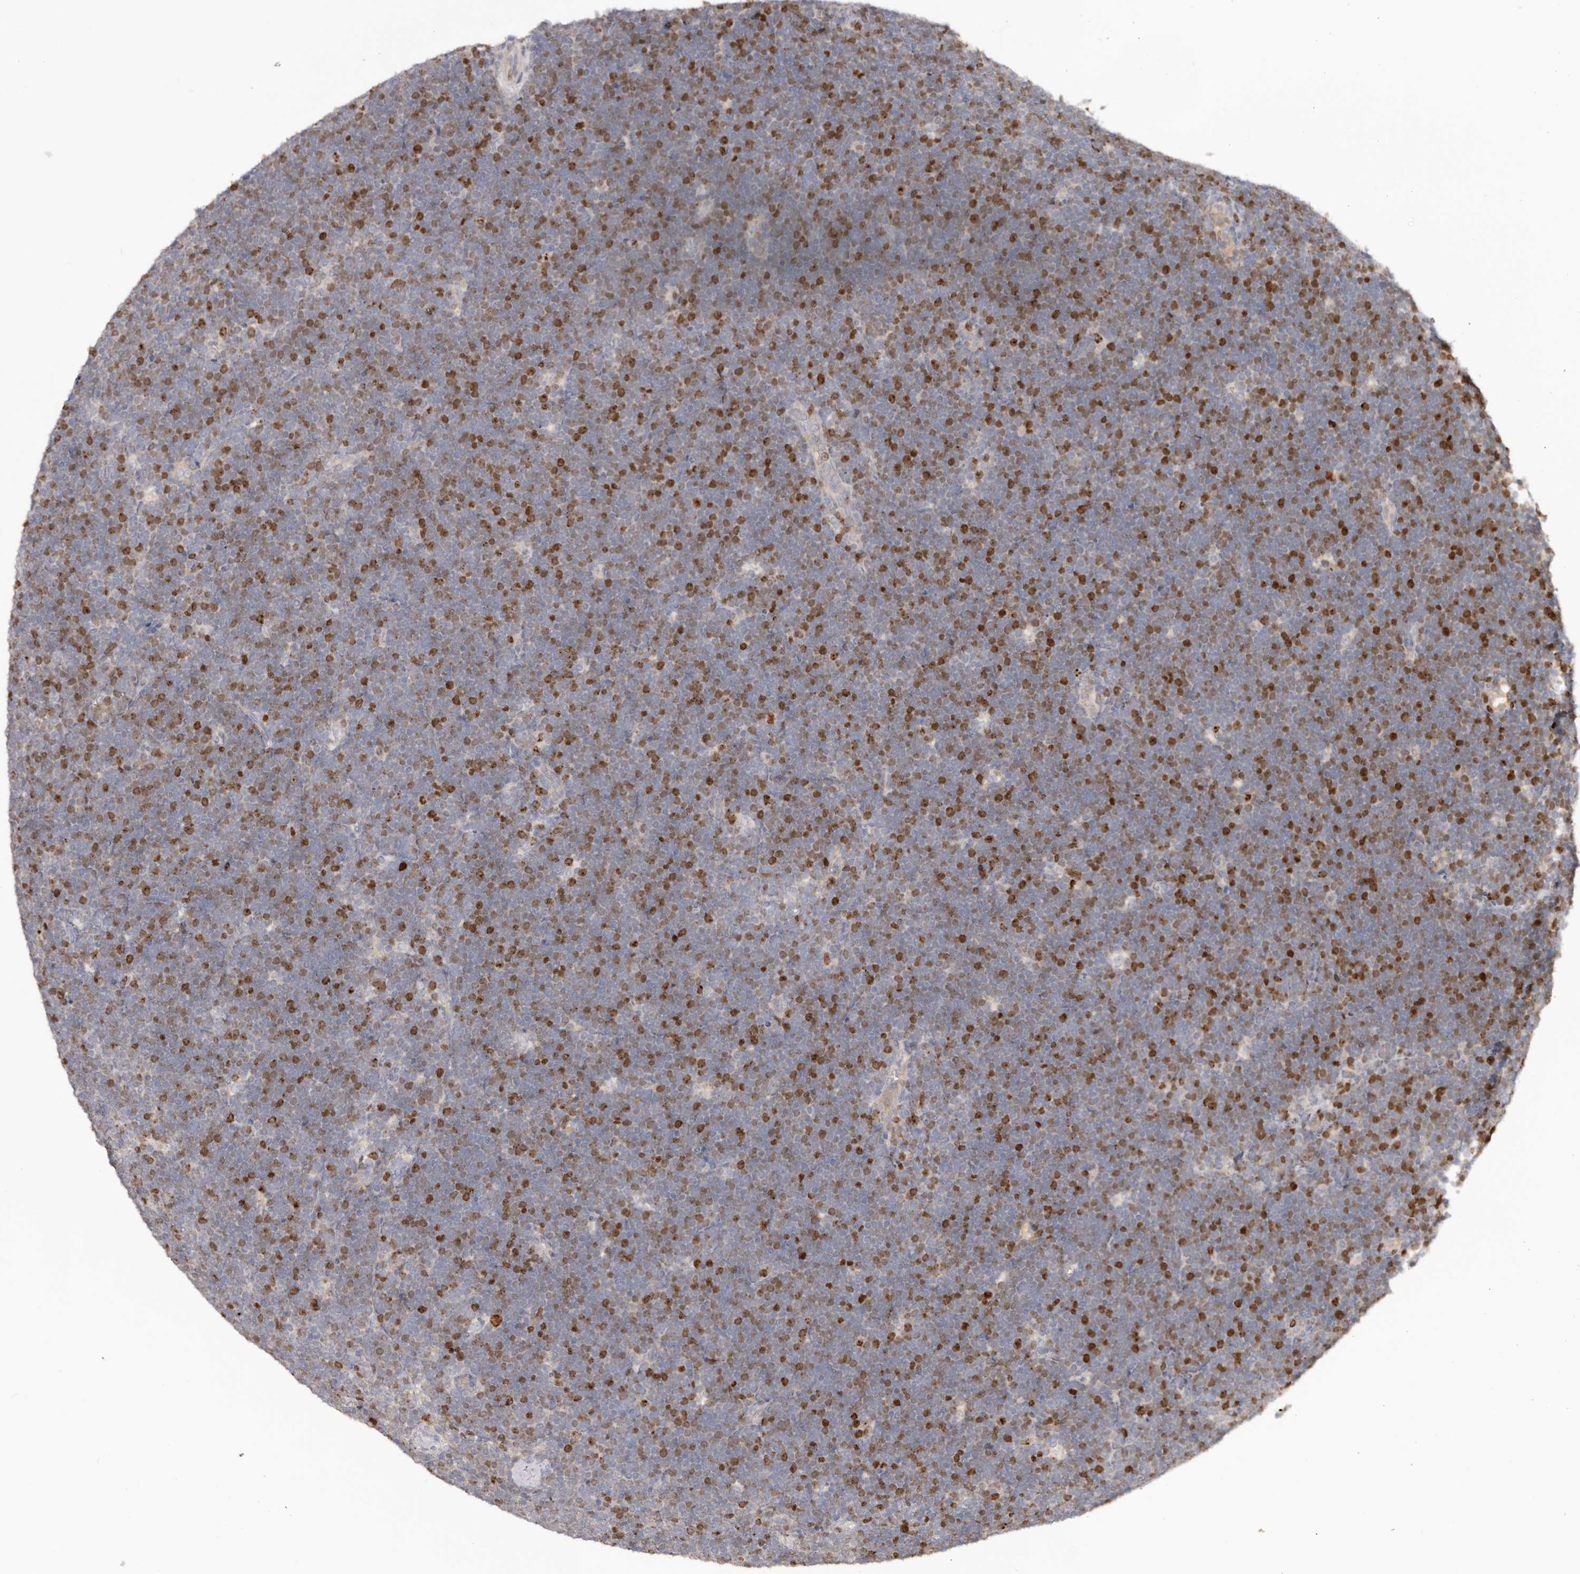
{"staining": {"intensity": "strong", "quantity": "25%-75%", "location": "nuclear"}, "tissue": "lymphoma", "cell_type": "Tumor cells", "image_type": "cancer", "snomed": [{"axis": "morphology", "description": "Malignant lymphoma, non-Hodgkin's type, High grade"}, {"axis": "topography", "description": "Lymph node"}], "caption": "This is an image of IHC staining of lymphoma, which shows strong expression in the nuclear of tumor cells.", "gene": "CCDC190", "patient": {"sex": "male", "age": 13}}